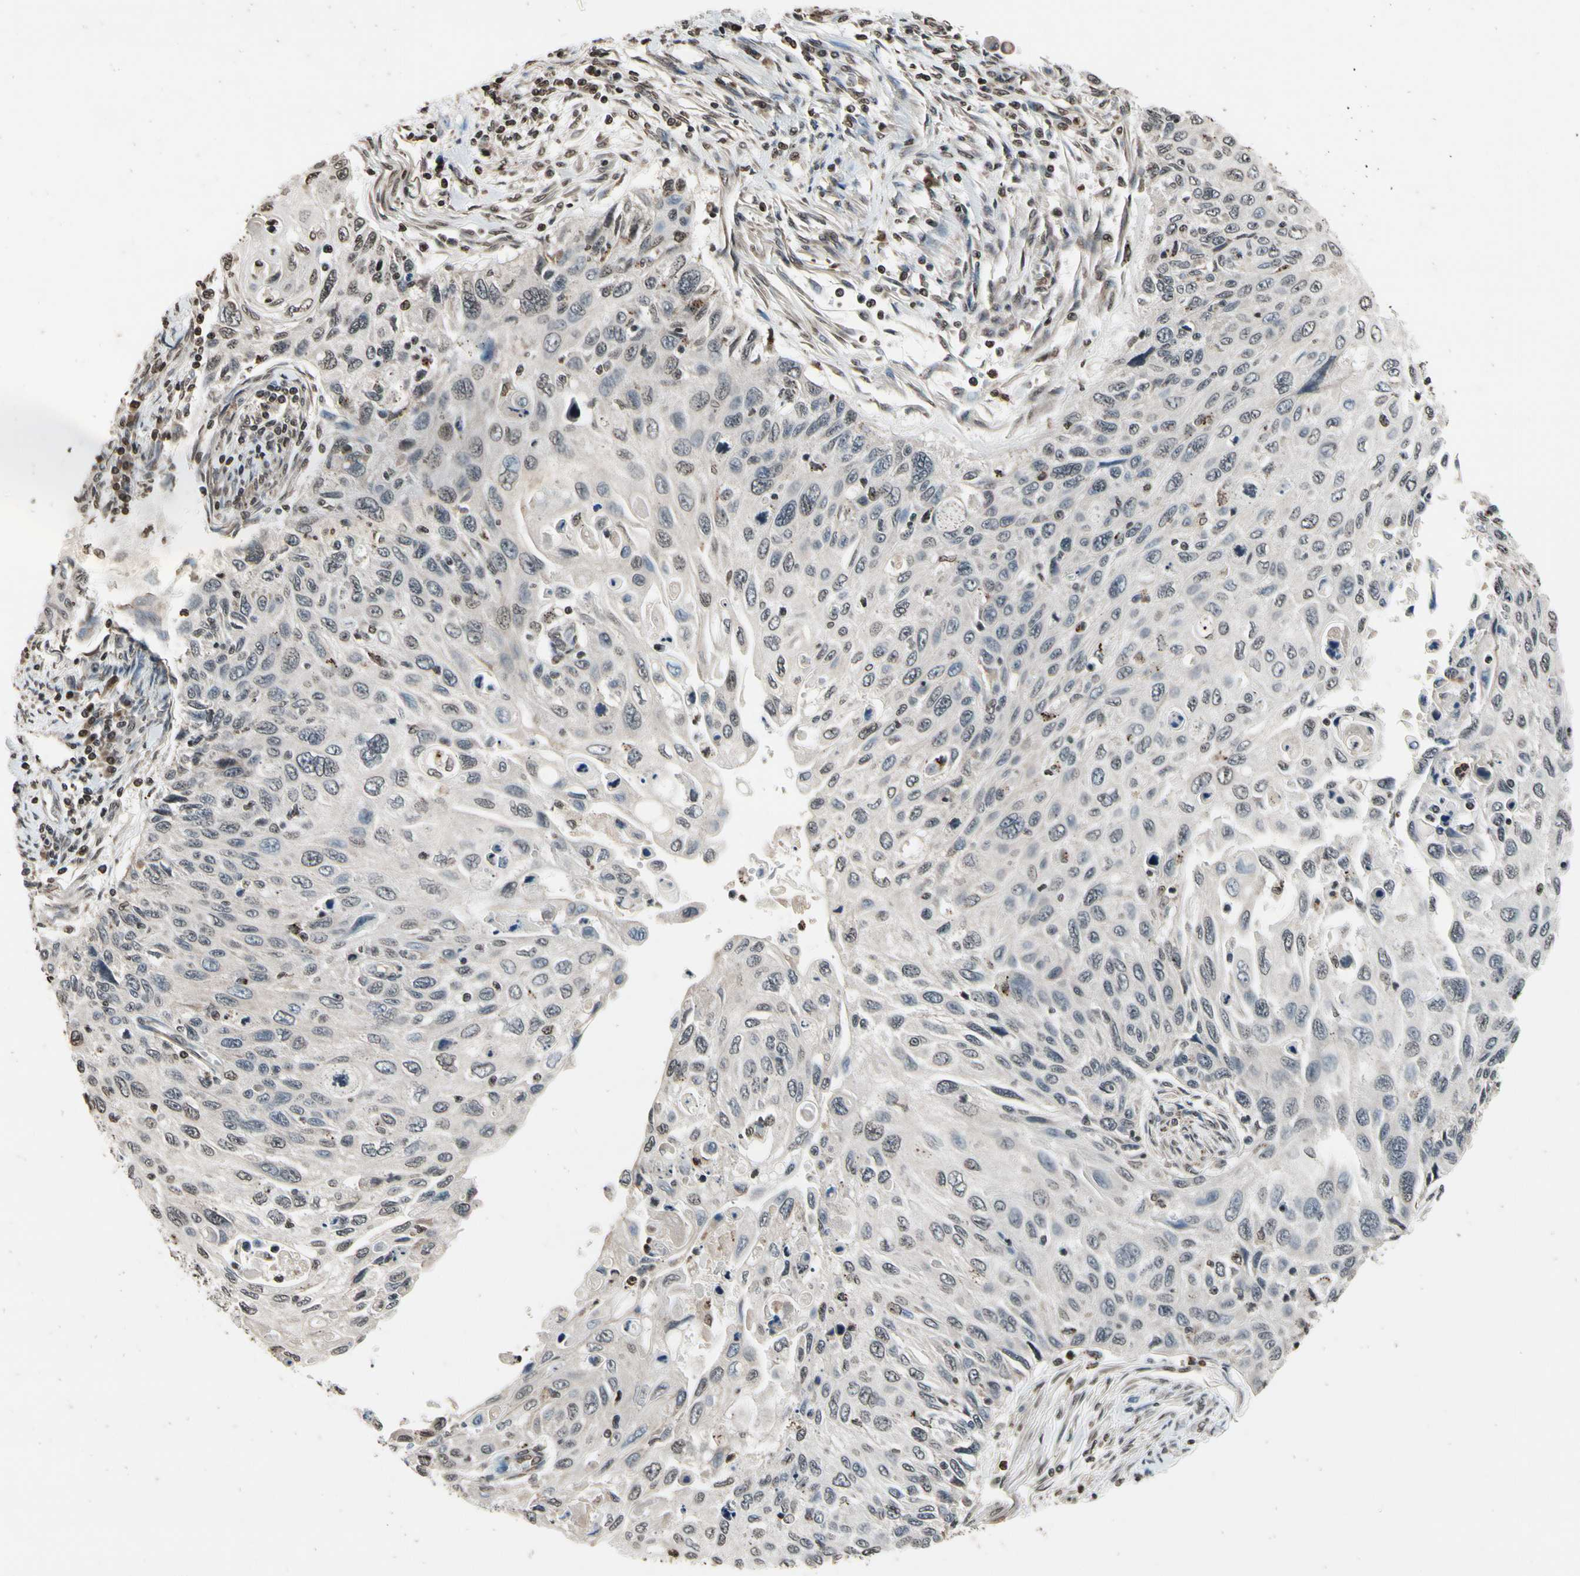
{"staining": {"intensity": "negative", "quantity": "none", "location": "none"}, "tissue": "cervical cancer", "cell_type": "Tumor cells", "image_type": "cancer", "snomed": [{"axis": "morphology", "description": "Squamous cell carcinoma, NOS"}, {"axis": "topography", "description": "Cervix"}], "caption": "Cervical cancer was stained to show a protein in brown. There is no significant positivity in tumor cells.", "gene": "HIPK2", "patient": {"sex": "female", "age": 70}}